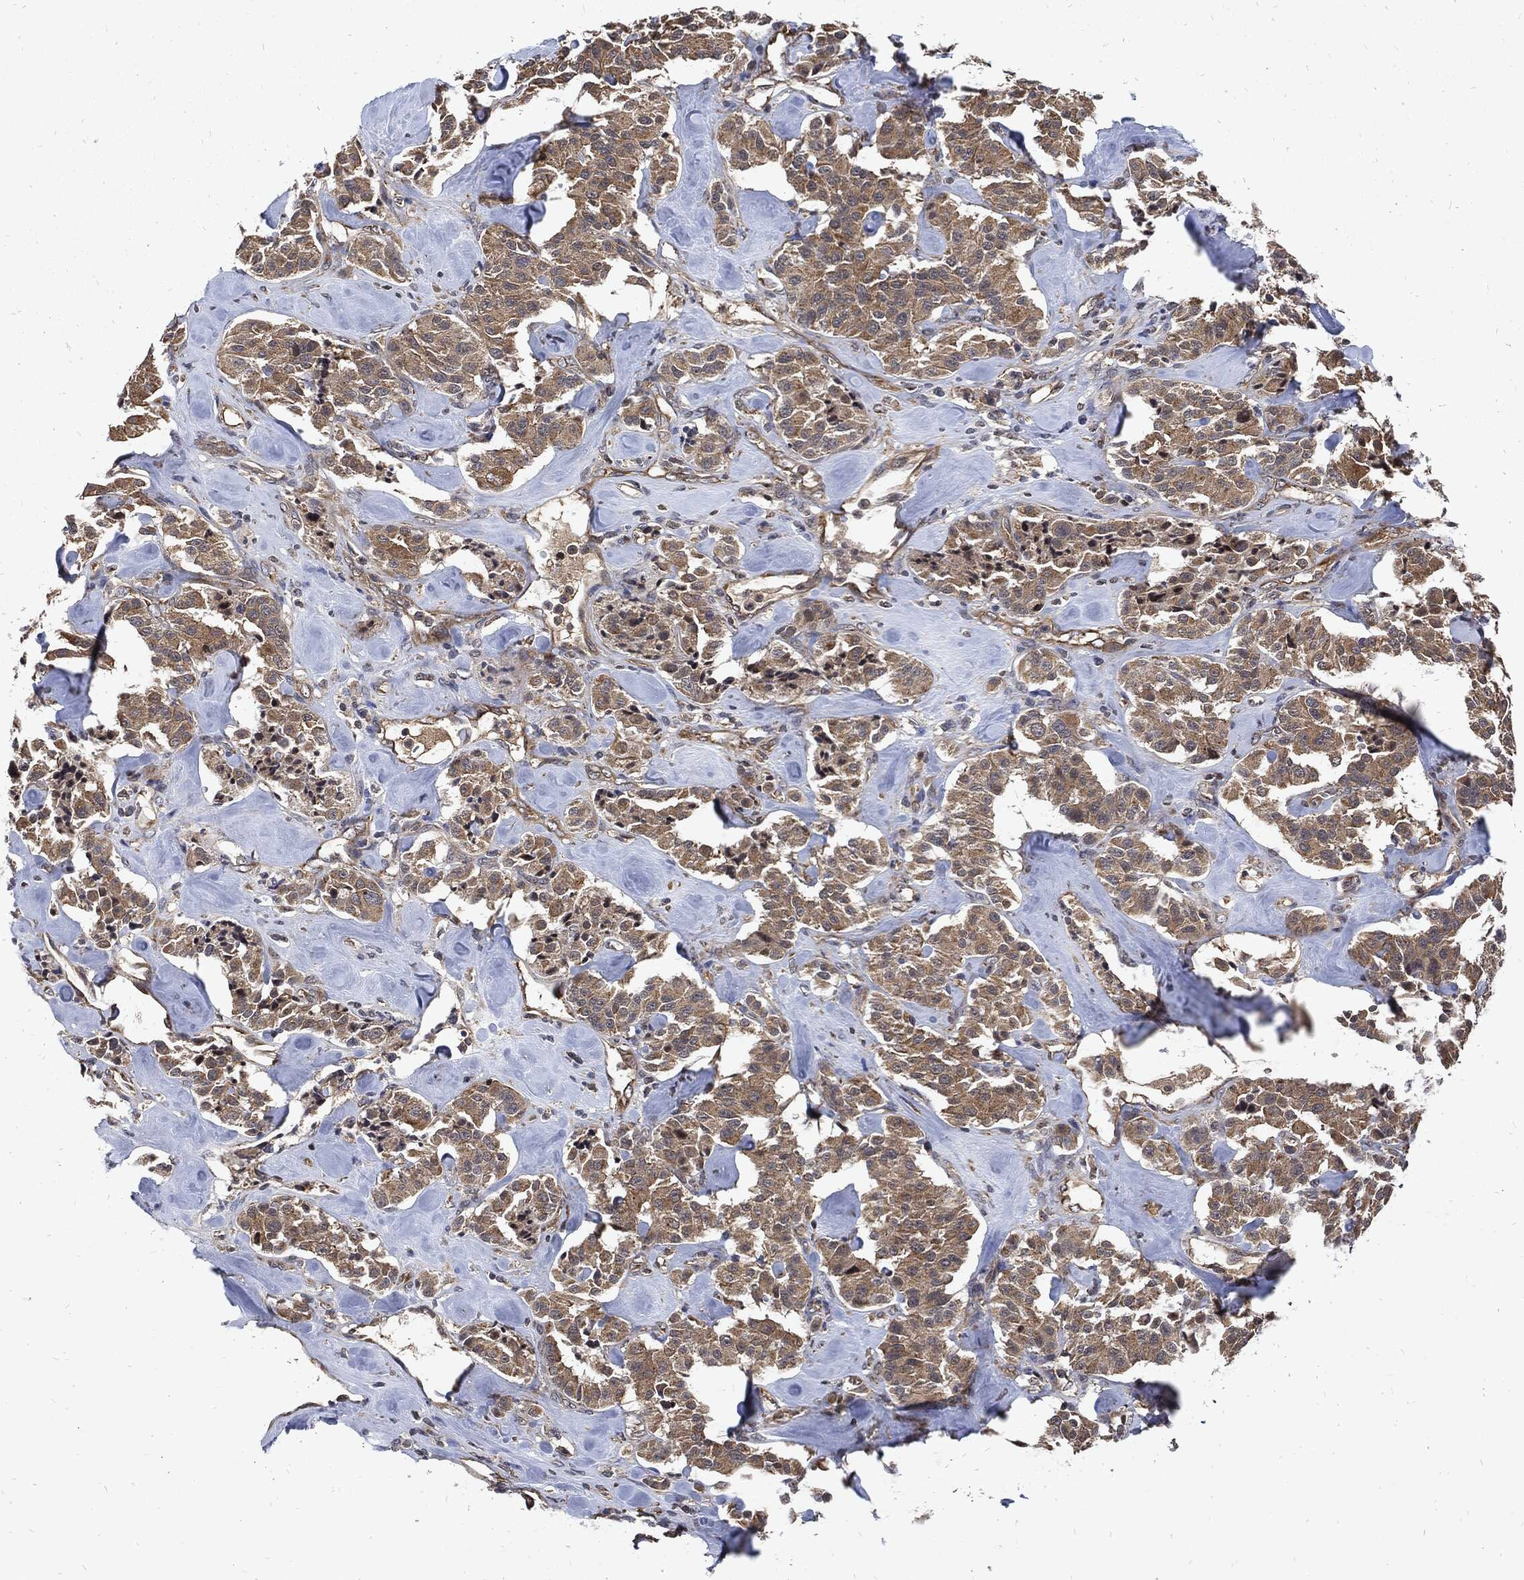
{"staining": {"intensity": "moderate", "quantity": ">75%", "location": "cytoplasmic/membranous"}, "tissue": "carcinoid", "cell_type": "Tumor cells", "image_type": "cancer", "snomed": [{"axis": "morphology", "description": "Carcinoid, malignant, NOS"}, {"axis": "topography", "description": "Pancreas"}], "caption": "Immunohistochemical staining of carcinoid (malignant) demonstrates medium levels of moderate cytoplasmic/membranous protein expression in approximately >75% of tumor cells. Nuclei are stained in blue.", "gene": "DCTN1", "patient": {"sex": "male", "age": 41}}